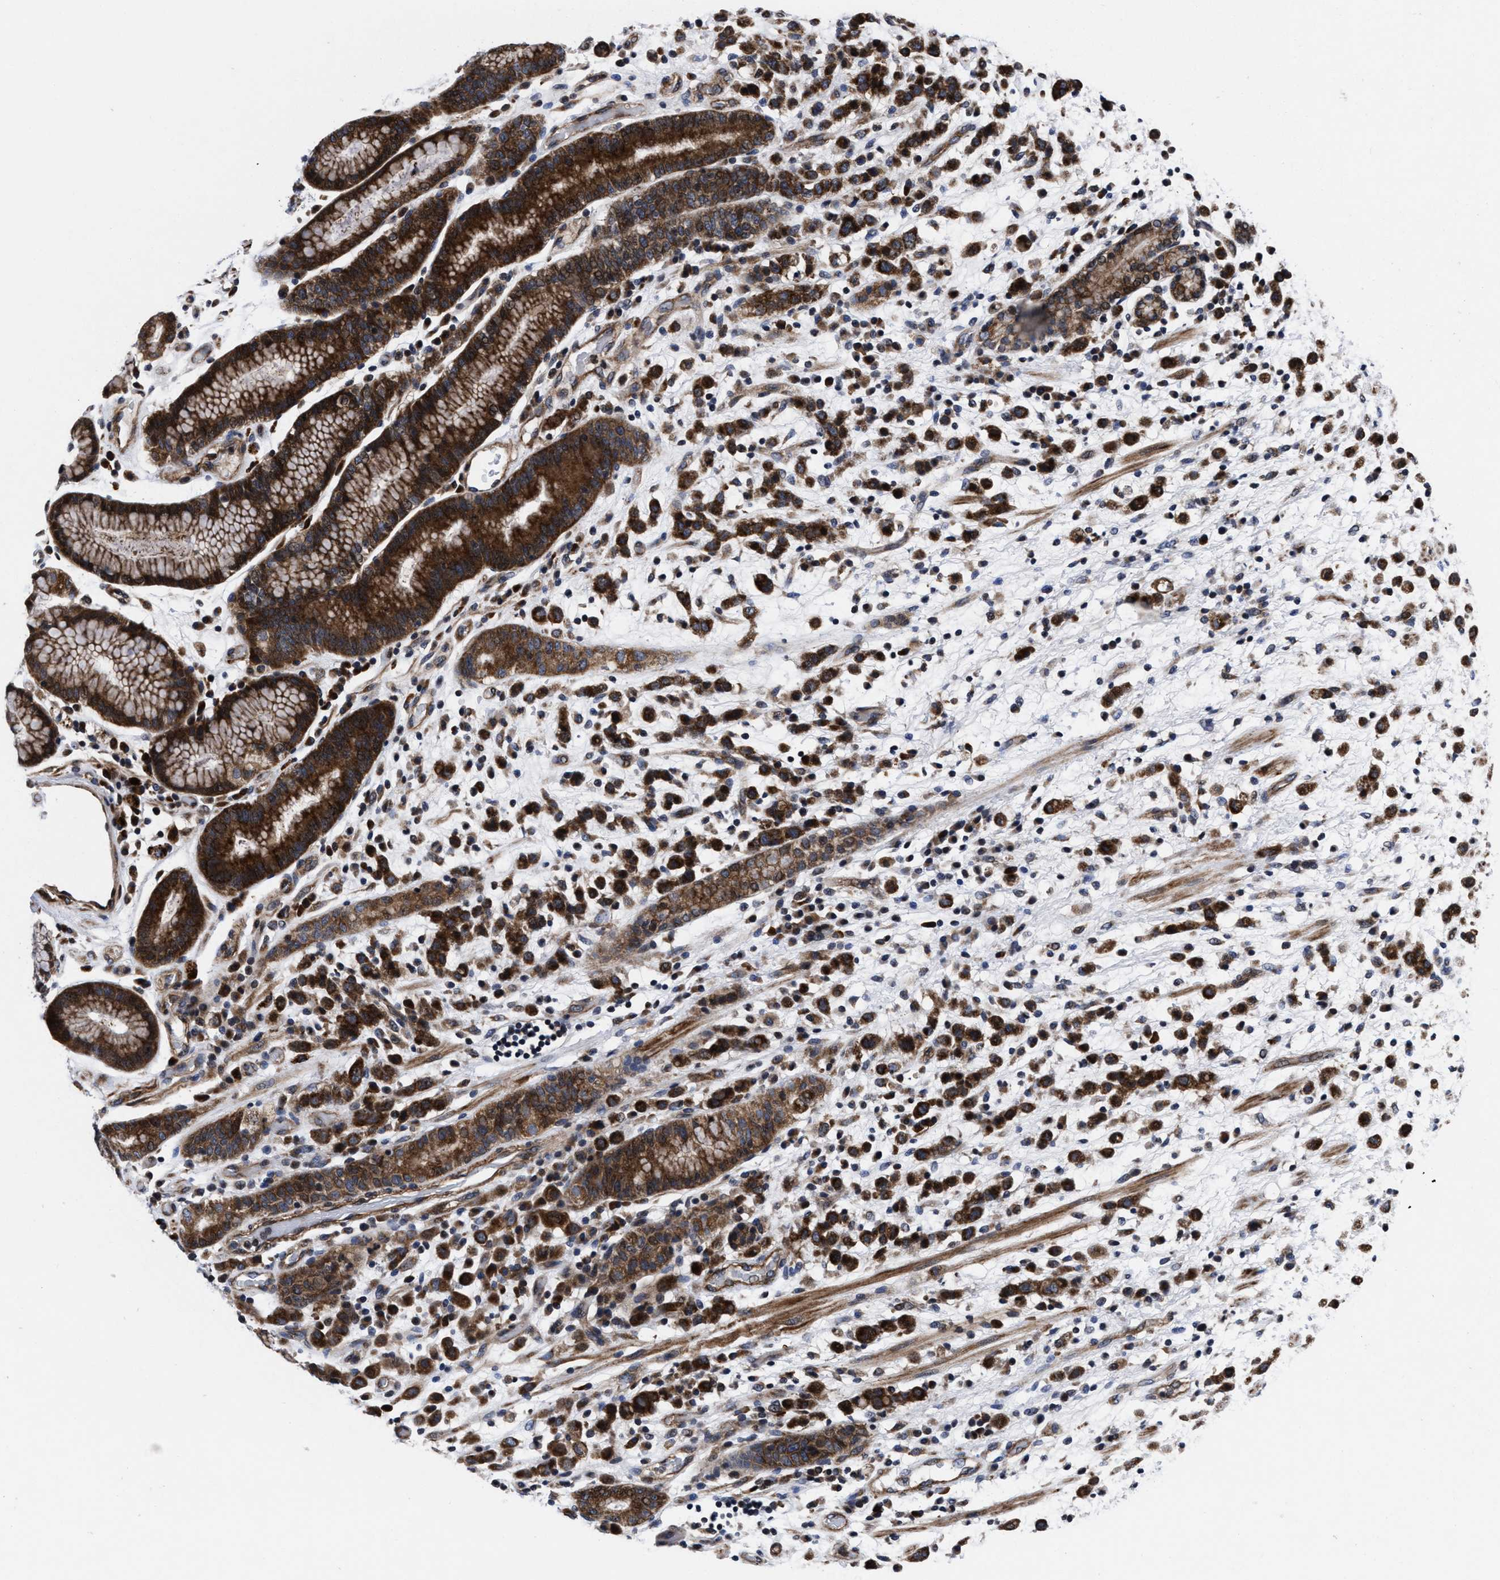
{"staining": {"intensity": "strong", "quantity": ">75%", "location": "cytoplasmic/membranous"}, "tissue": "stomach cancer", "cell_type": "Tumor cells", "image_type": "cancer", "snomed": [{"axis": "morphology", "description": "Adenocarcinoma, NOS"}, {"axis": "topography", "description": "Stomach, lower"}], "caption": "DAB immunohistochemical staining of human stomach cancer (adenocarcinoma) displays strong cytoplasmic/membranous protein expression in approximately >75% of tumor cells. (DAB IHC with brightfield microscopy, high magnification).", "gene": "MRPL50", "patient": {"sex": "male", "age": 88}}